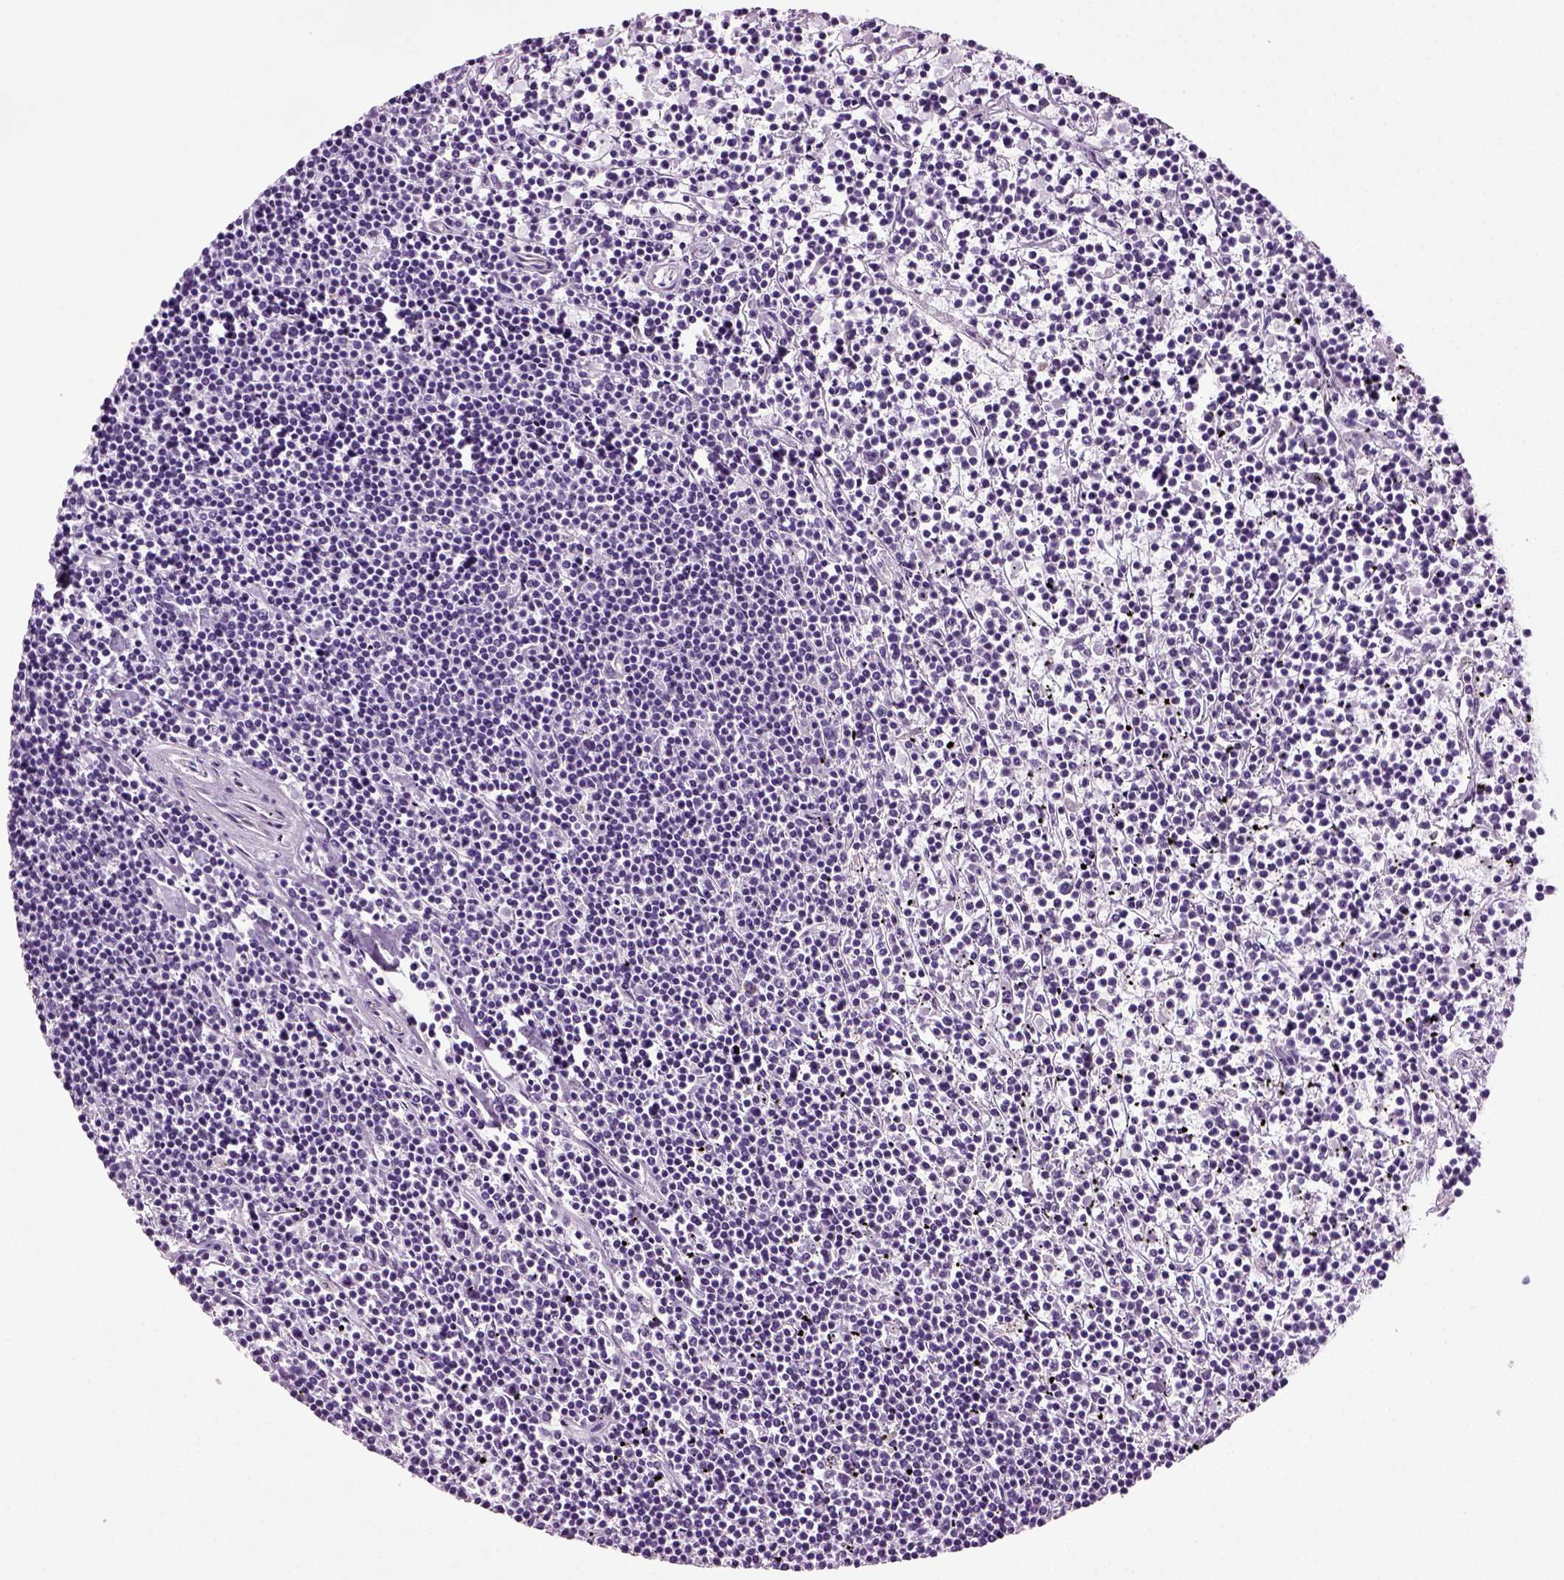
{"staining": {"intensity": "negative", "quantity": "none", "location": "none"}, "tissue": "lymphoma", "cell_type": "Tumor cells", "image_type": "cancer", "snomed": [{"axis": "morphology", "description": "Malignant lymphoma, non-Hodgkin's type, Low grade"}, {"axis": "topography", "description": "Spleen"}], "caption": "Immunohistochemistry (IHC) micrograph of neoplastic tissue: human lymphoma stained with DAB (3,3'-diaminobenzidine) displays no significant protein positivity in tumor cells.", "gene": "ACER3", "patient": {"sex": "female", "age": 19}}